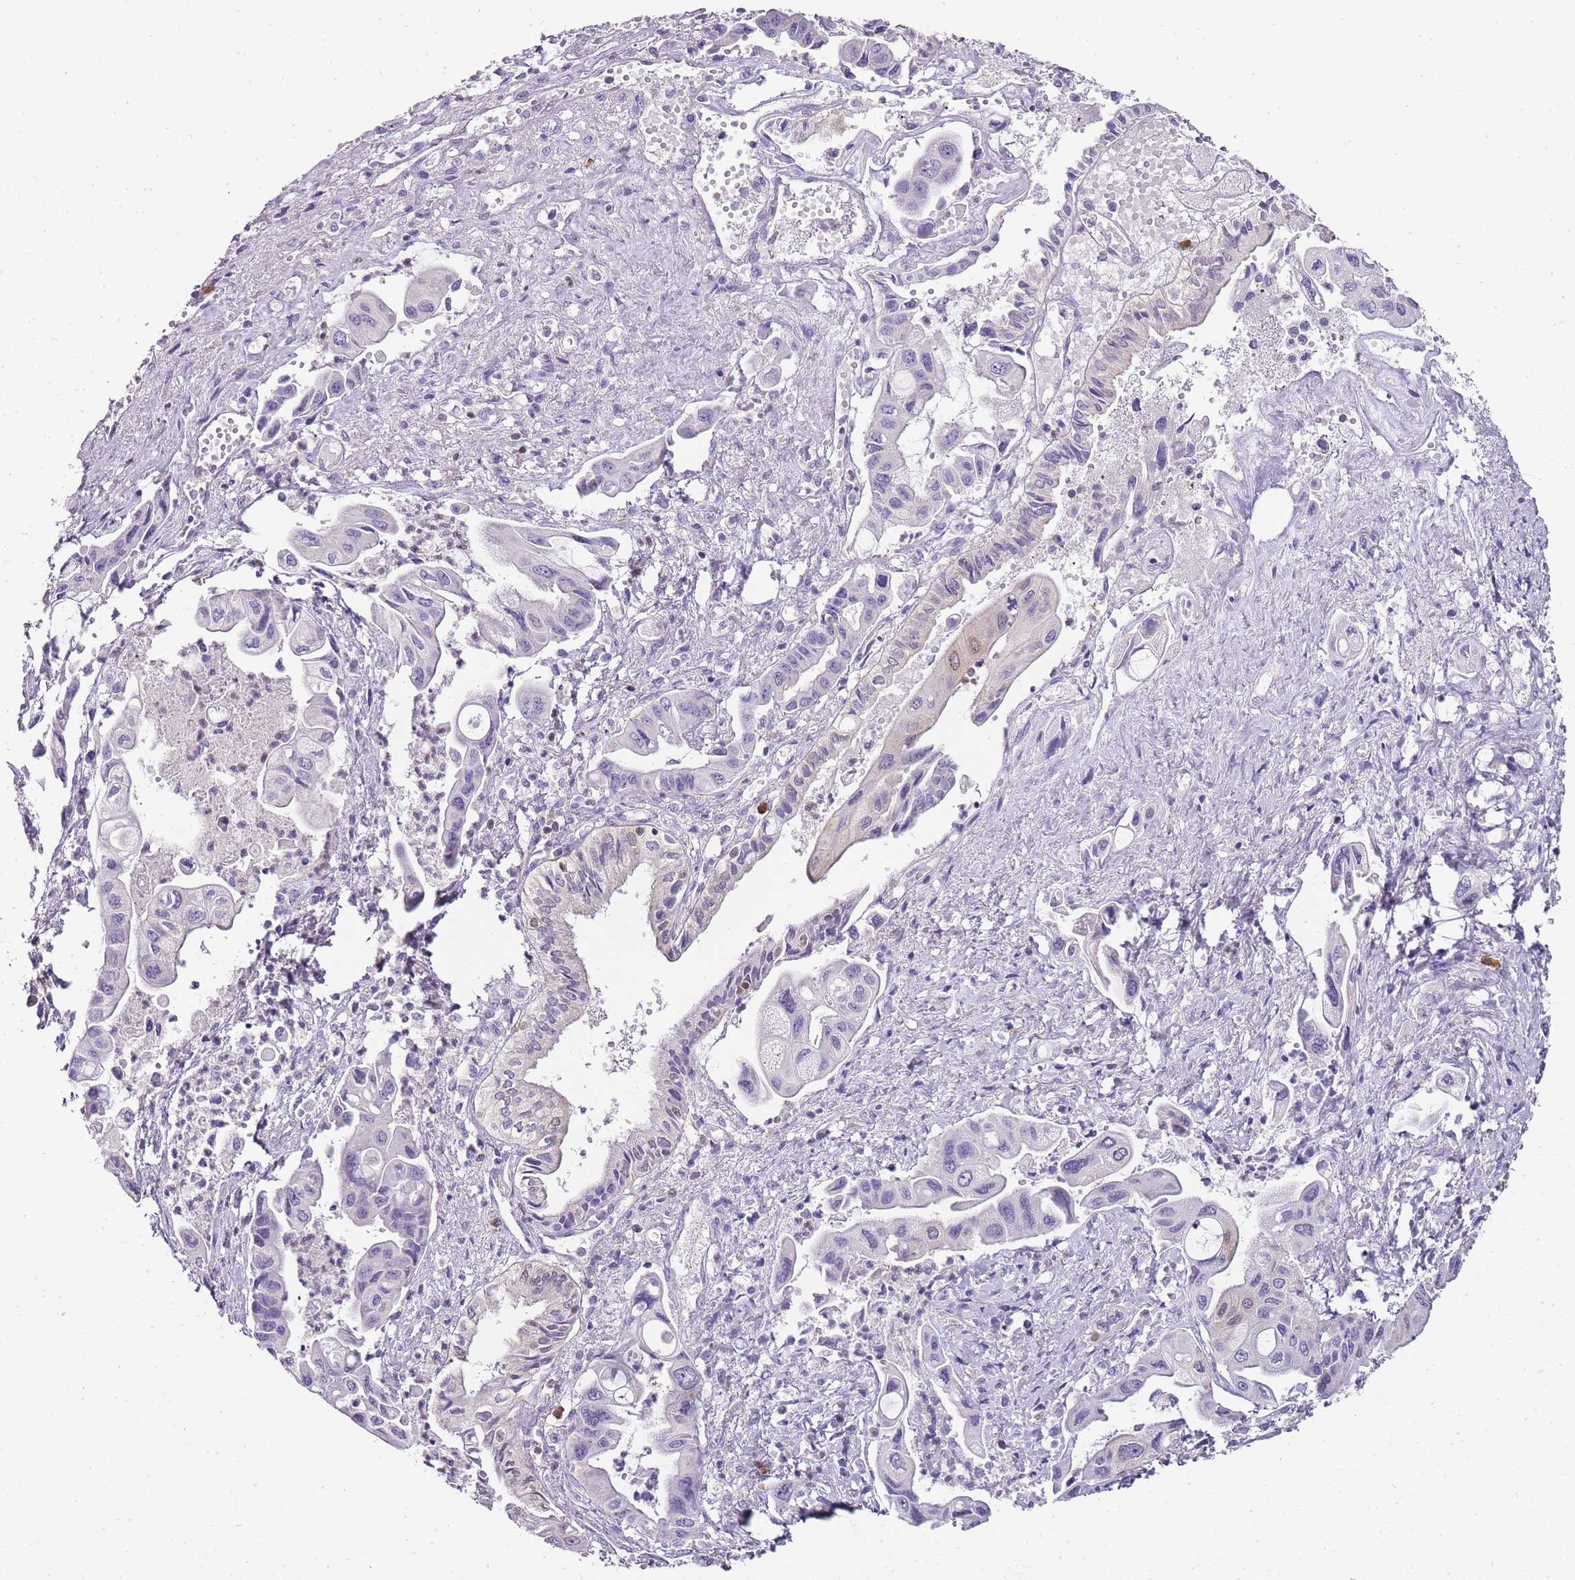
{"staining": {"intensity": "negative", "quantity": "none", "location": "none"}, "tissue": "pancreatic cancer", "cell_type": "Tumor cells", "image_type": "cancer", "snomed": [{"axis": "morphology", "description": "Adenocarcinoma, NOS"}, {"axis": "topography", "description": "Pancreas"}], "caption": "Protein analysis of adenocarcinoma (pancreatic) exhibits no significant positivity in tumor cells.", "gene": "ZBP1", "patient": {"sex": "female", "age": 50}}